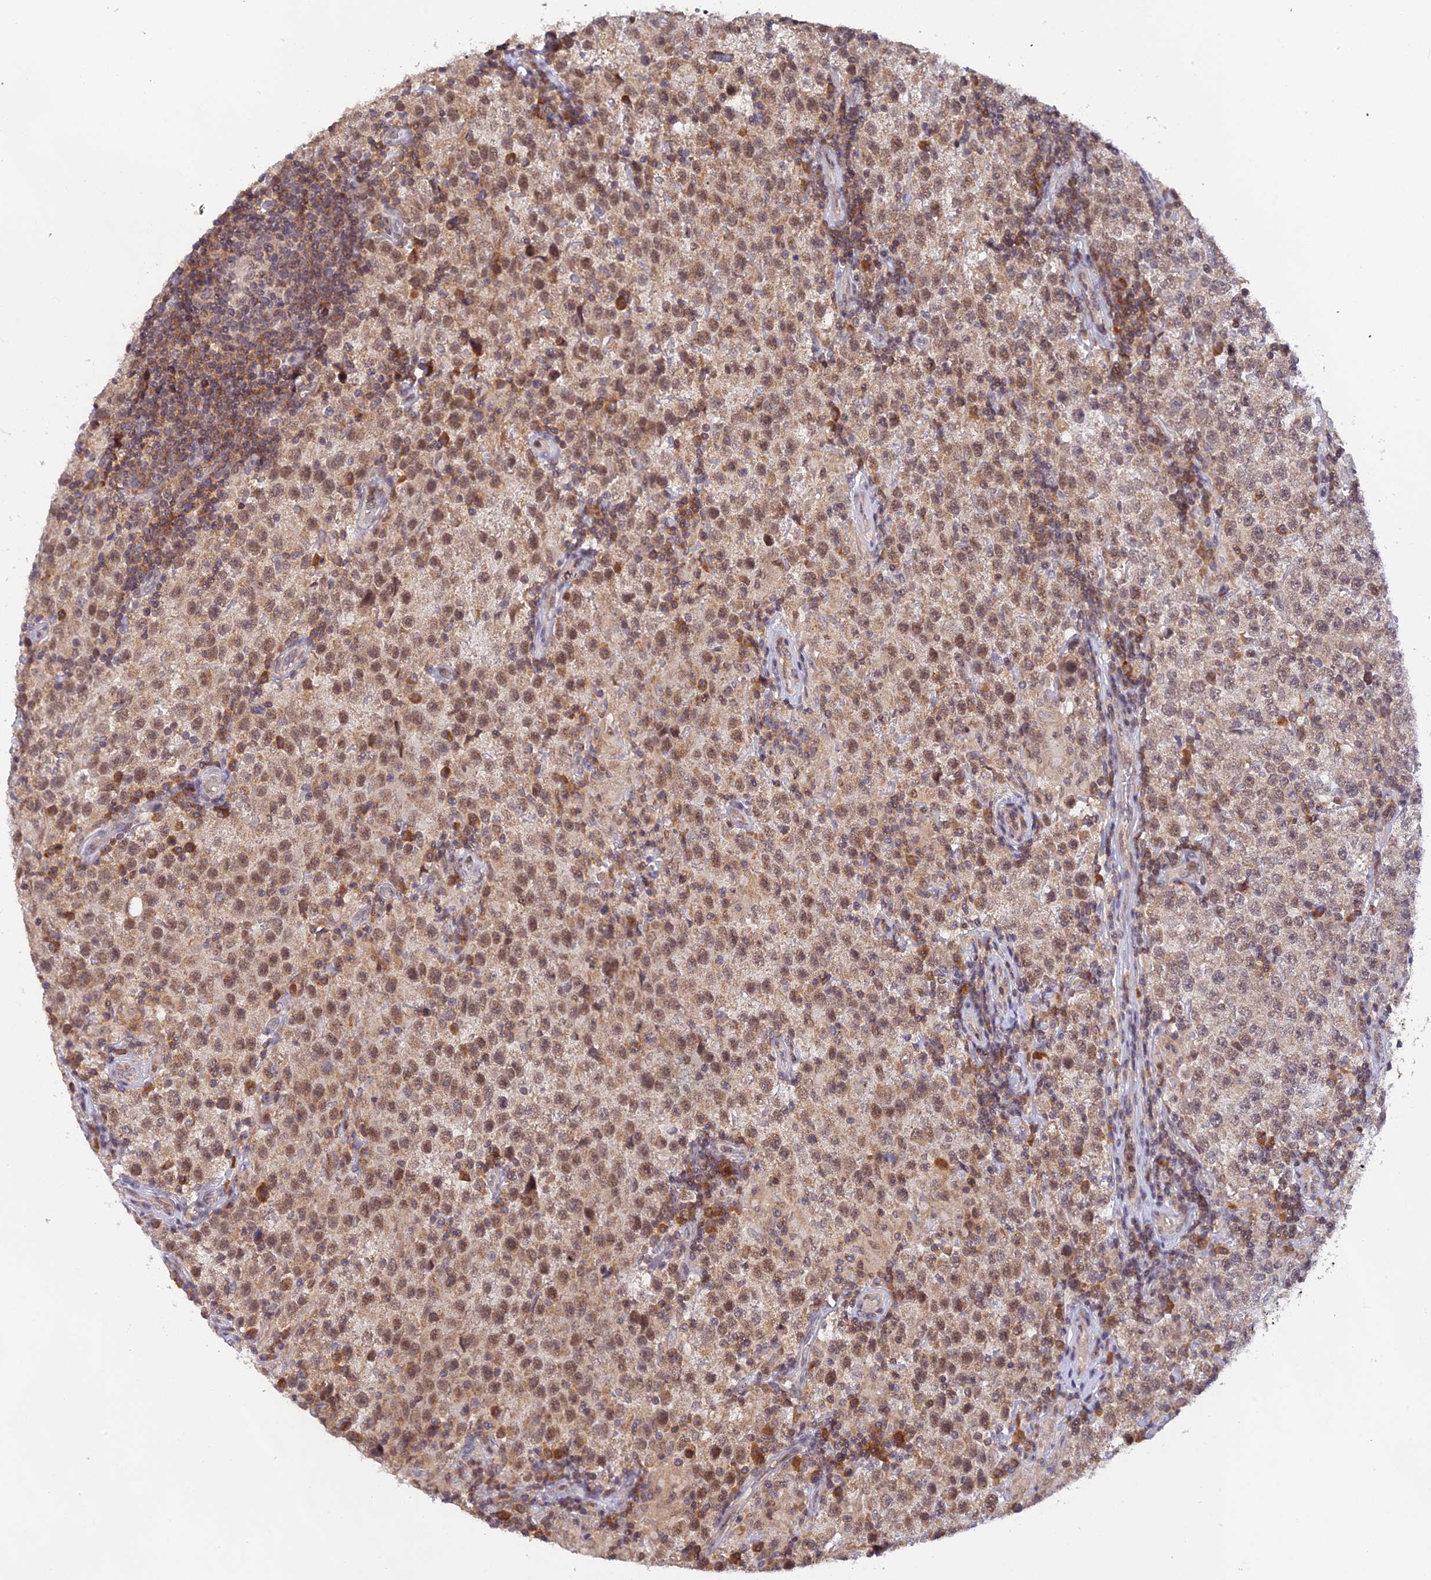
{"staining": {"intensity": "moderate", "quantity": ">75%", "location": "nuclear"}, "tissue": "testis cancer", "cell_type": "Tumor cells", "image_type": "cancer", "snomed": [{"axis": "morphology", "description": "Seminoma, NOS"}, {"axis": "morphology", "description": "Carcinoma, Embryonal, NOS"}, {"axis": "topography", "description": "Testis"}], "caption": "Testis embryonal carcinoma tissue shows moderate nuclear expression in approximately >75% of tumor cells, visualized by immunohistochemistry.", "gene": "PEX16", "patient": {"sex": "male", "age": 41}}